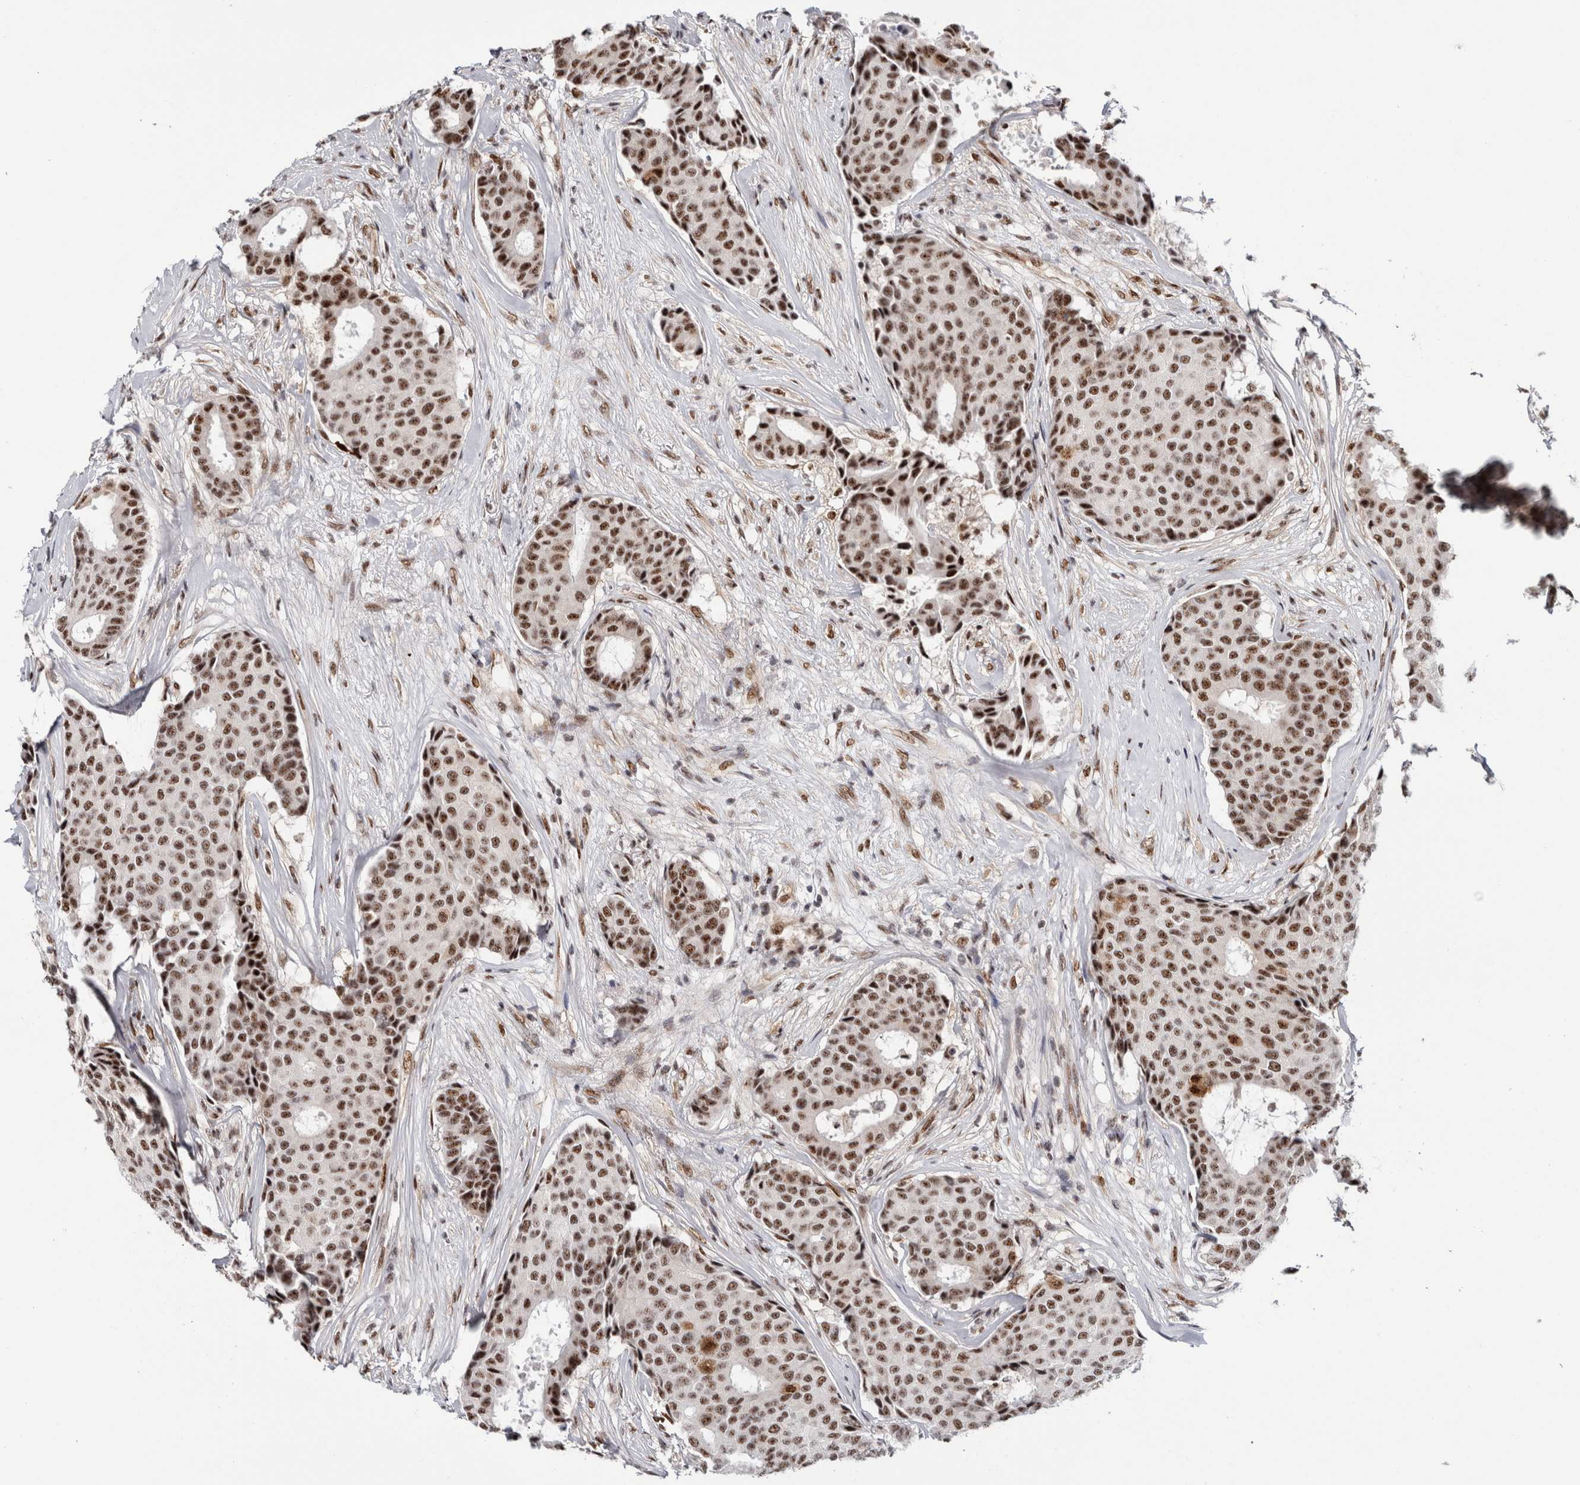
{"staining": {"intensity": "strong", "quantity": ">75%", "location": "nuclear"}, "tissue": "breast cancer", "cell_type": "Tumor cells", "image_type": "cancer", "snomed": [{"axis": "morphology", "description": "Duct carcinoma"}, {"axis": "topography", "description": "Breast"}], "caption": "Human breast cancer (intraductal carcinoma) stained for a protein (brown) reveals strong nuclear positive staining in approximately >75% of tumor cells.", "gene": "MKNK1", "patient": {"sex": "female", "age": 75}}